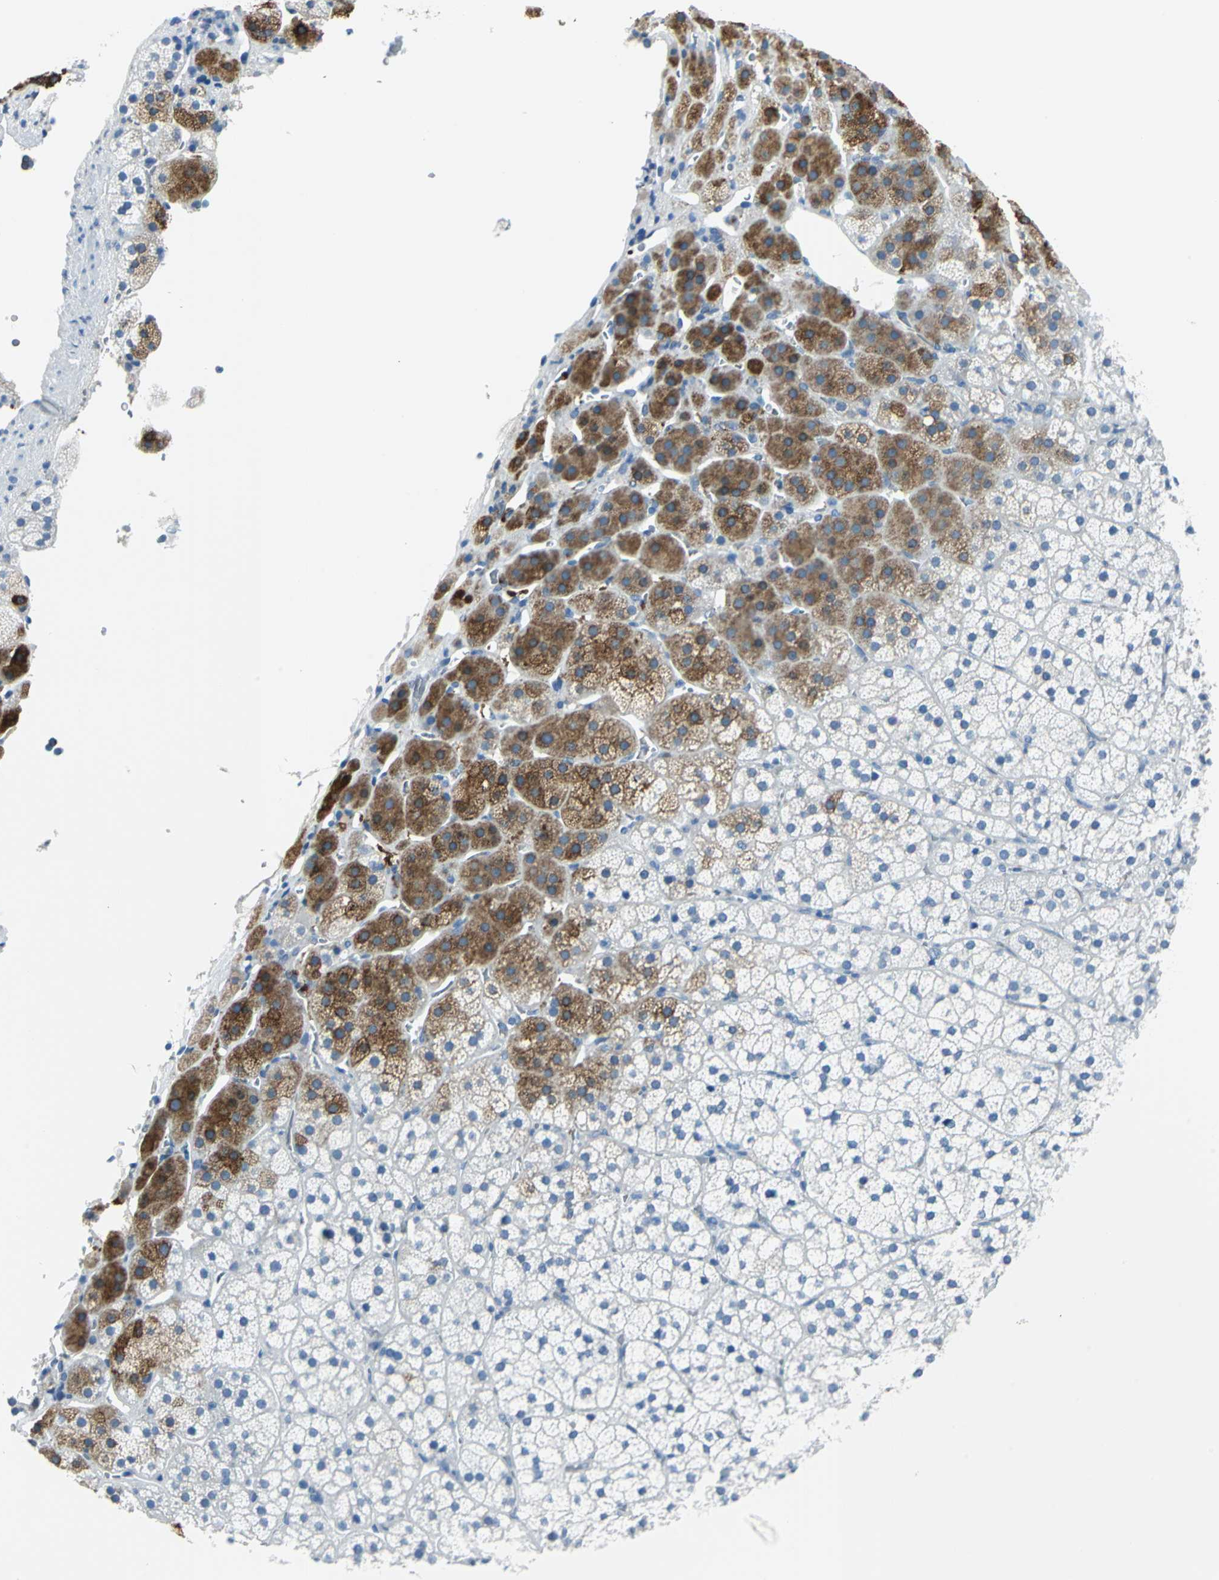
{"staining": {"intensity": "strong", "quantity": "<25%", "location": "cytoplasmic/membranous"}, "tissue": "adrenal gland", "cell_type": "Glandular cells", "image_type": "normal", "snomed": [{"axis": "morphology", "description": "Normal tissue, NOS"}, {"axis": "topography", "description": "Adrenal gland"}], "caption": "Normal adrenal gland reveals strong cytoplasmic/membranous positivity in about <25% of glandular cells, visualized by immunohistochemistry. (DAB (3,3'-diaminobenzidine) IHC, brown staining for protein, blue staining for nuclei).", "gene": "CYB5A", "patient": {"sex": "female", "age": 44}}